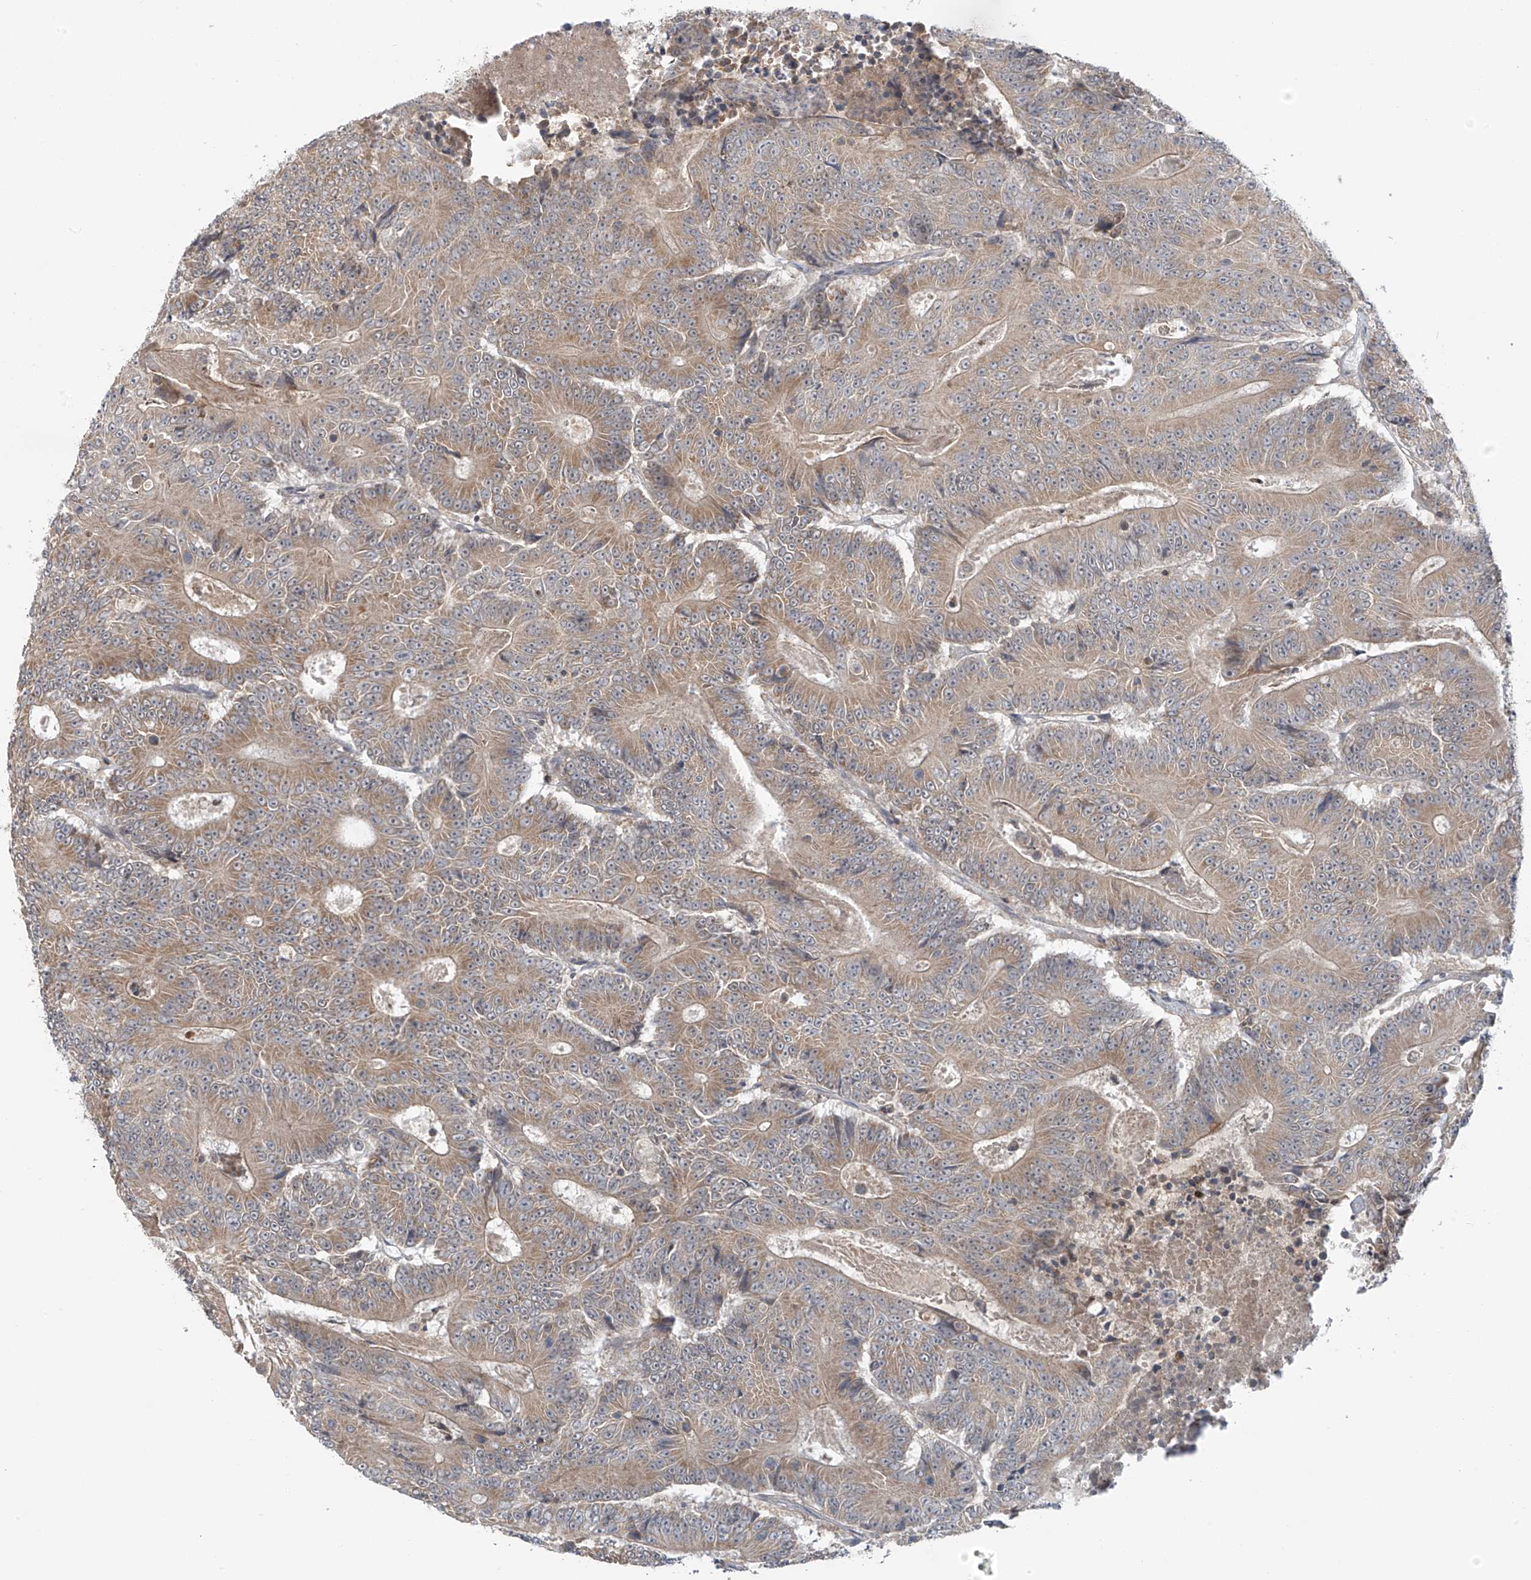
{"staining": {"intensity": "weak", "quantity": "25%-75%", "location": "cytoplasmic/membranous"}, "tissue": "colorectal cancer", "cell_type": "Tumor cells", "image_type": "cancer", "snomed": [{"axis": "morphology", "description": "Adenocarcinoma, NOS"}, {"axis": "topography", "description": "Colon"}], "caption": "Human adenocarcinoma (colorectal) stained with a protein marker shows weak staining in tumor cells.", "gene": "HDDC2", "patient": {"sex": "male", "age": 83}}